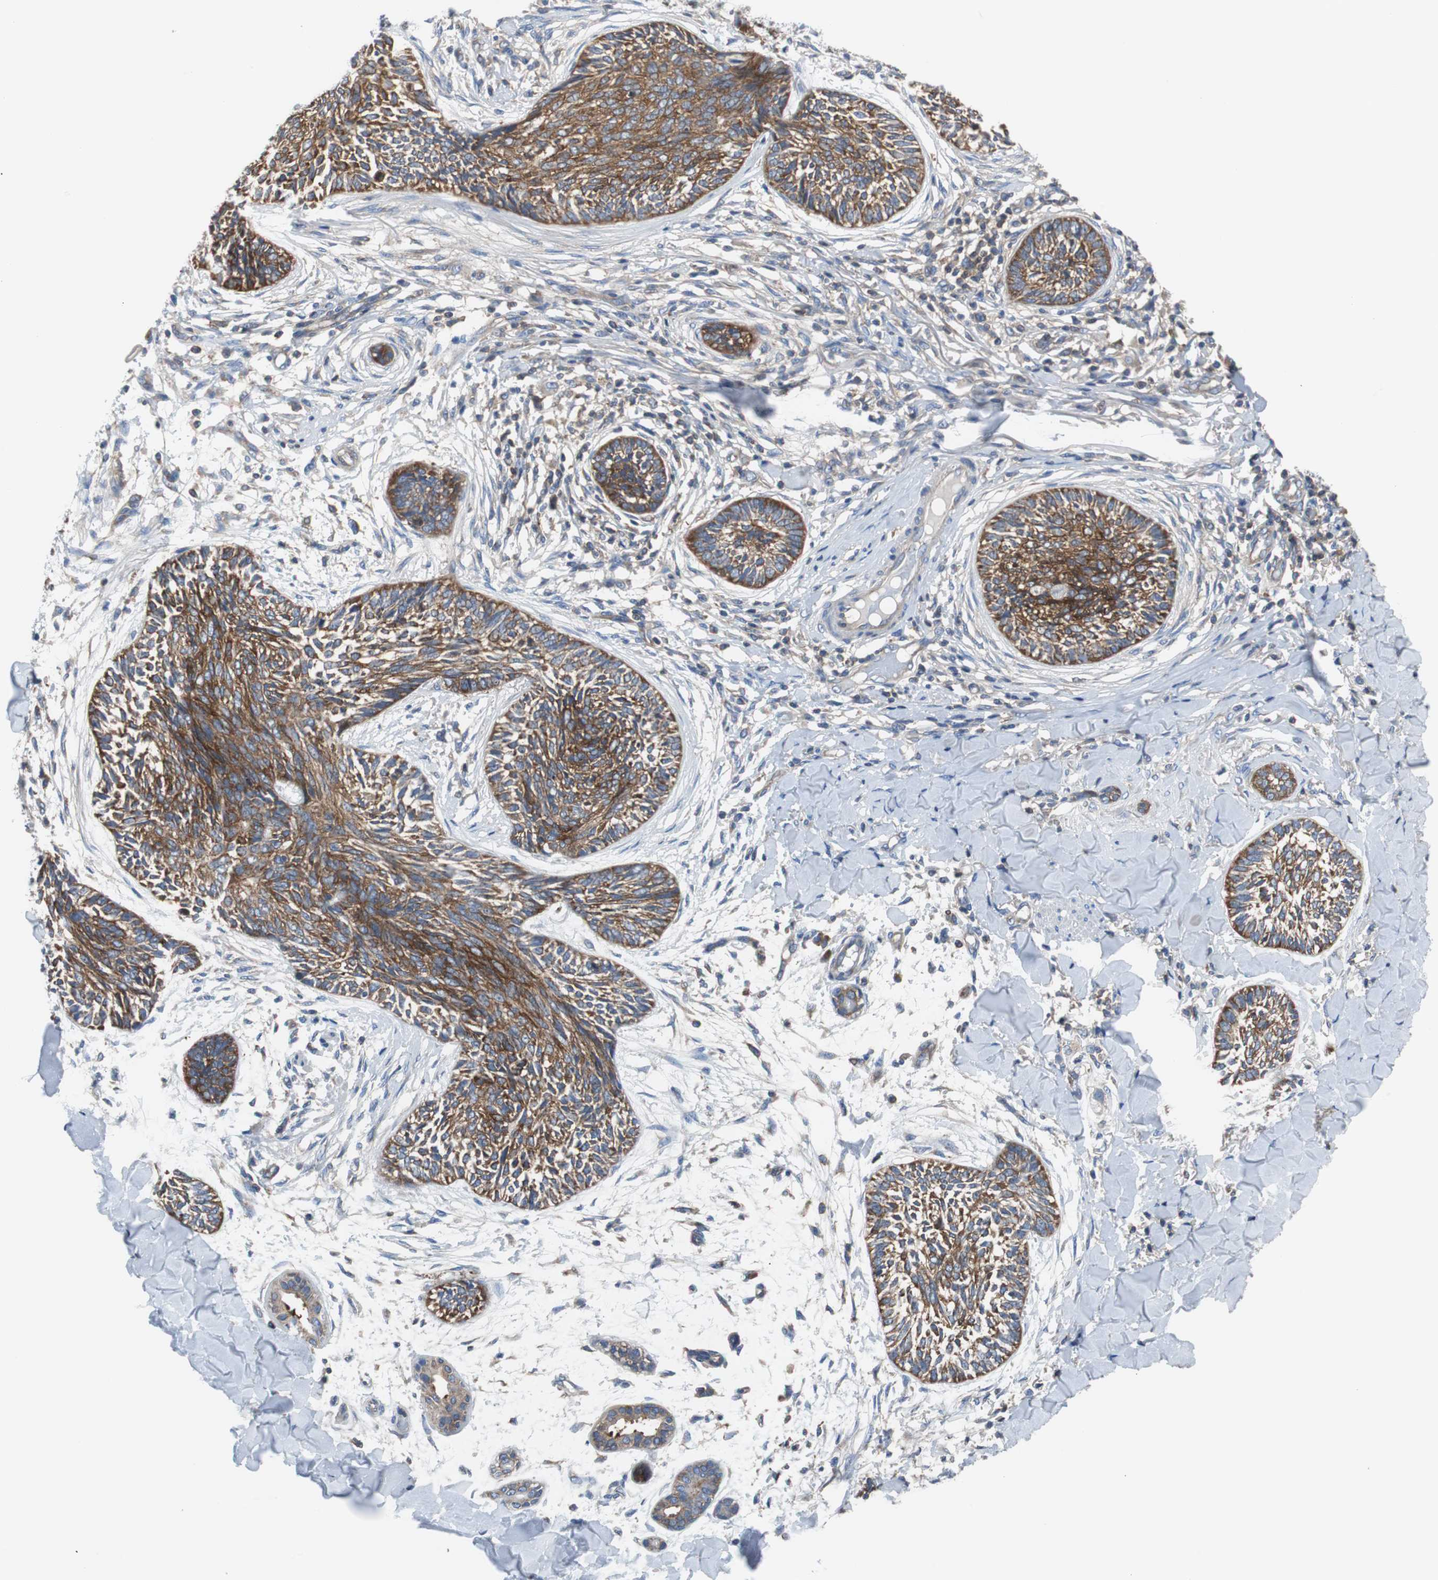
{"staining": {"intensity": "strong", "quantity": ">75%", "location": "cytoplasmic/membranous"}, "tissue": "skin cancer", "cell_type": "Tumor cells", "image_type": "cancer", "snomed": [{"axis": "morphology", "description": "Papilloma, NOS"}, {"axis": "morphology", "description": "Basal cell carcinoma"}, {"axis": "topography", "description": "Skin"}], "caption": "Skin papilloma stained with a protein marker shows strong staining in tumor cells.", "gene": "BRAF", "patient": {"sex": "male", "age": 87}}